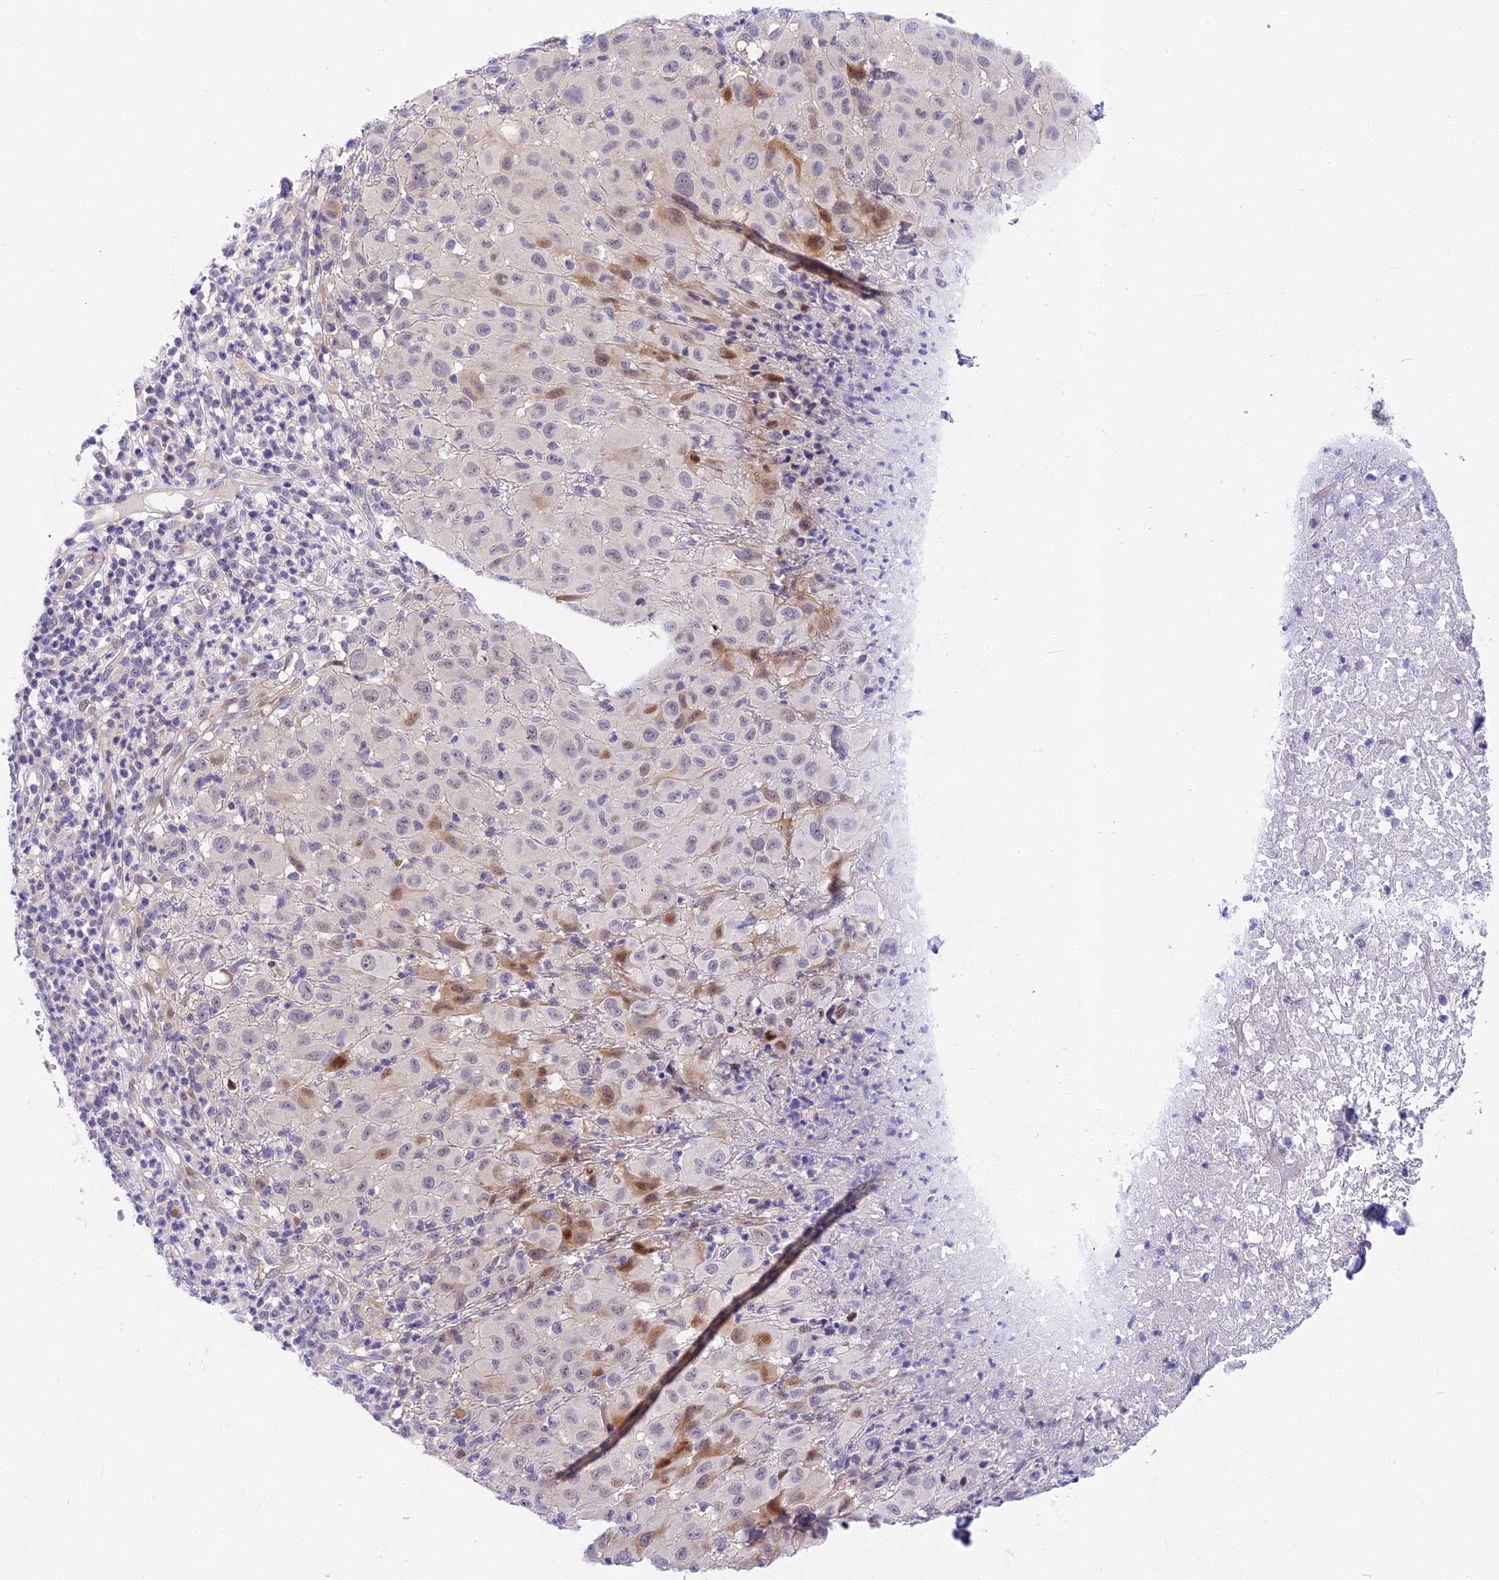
{"staining": {"intensity": "weak", "quantity": "<25%", "location": "cytoplasmic/membranous,nuclear"}, "tissue": "melanoma", "cell_type": "Tumor cells", "image_type": "cancer", "snomed": [{"axis": "morphology", "description": "Malignant melanoma, NOS"}, {"axis": "topography", "description": "Skin"}], "caption": "The immunohistochemistry (IHC) photomicrograph has no significant positivity in tumor cells of malignant melanoma tissue.", "gene": "MIDN", "patient": {"sex": "male", "age": 73}}